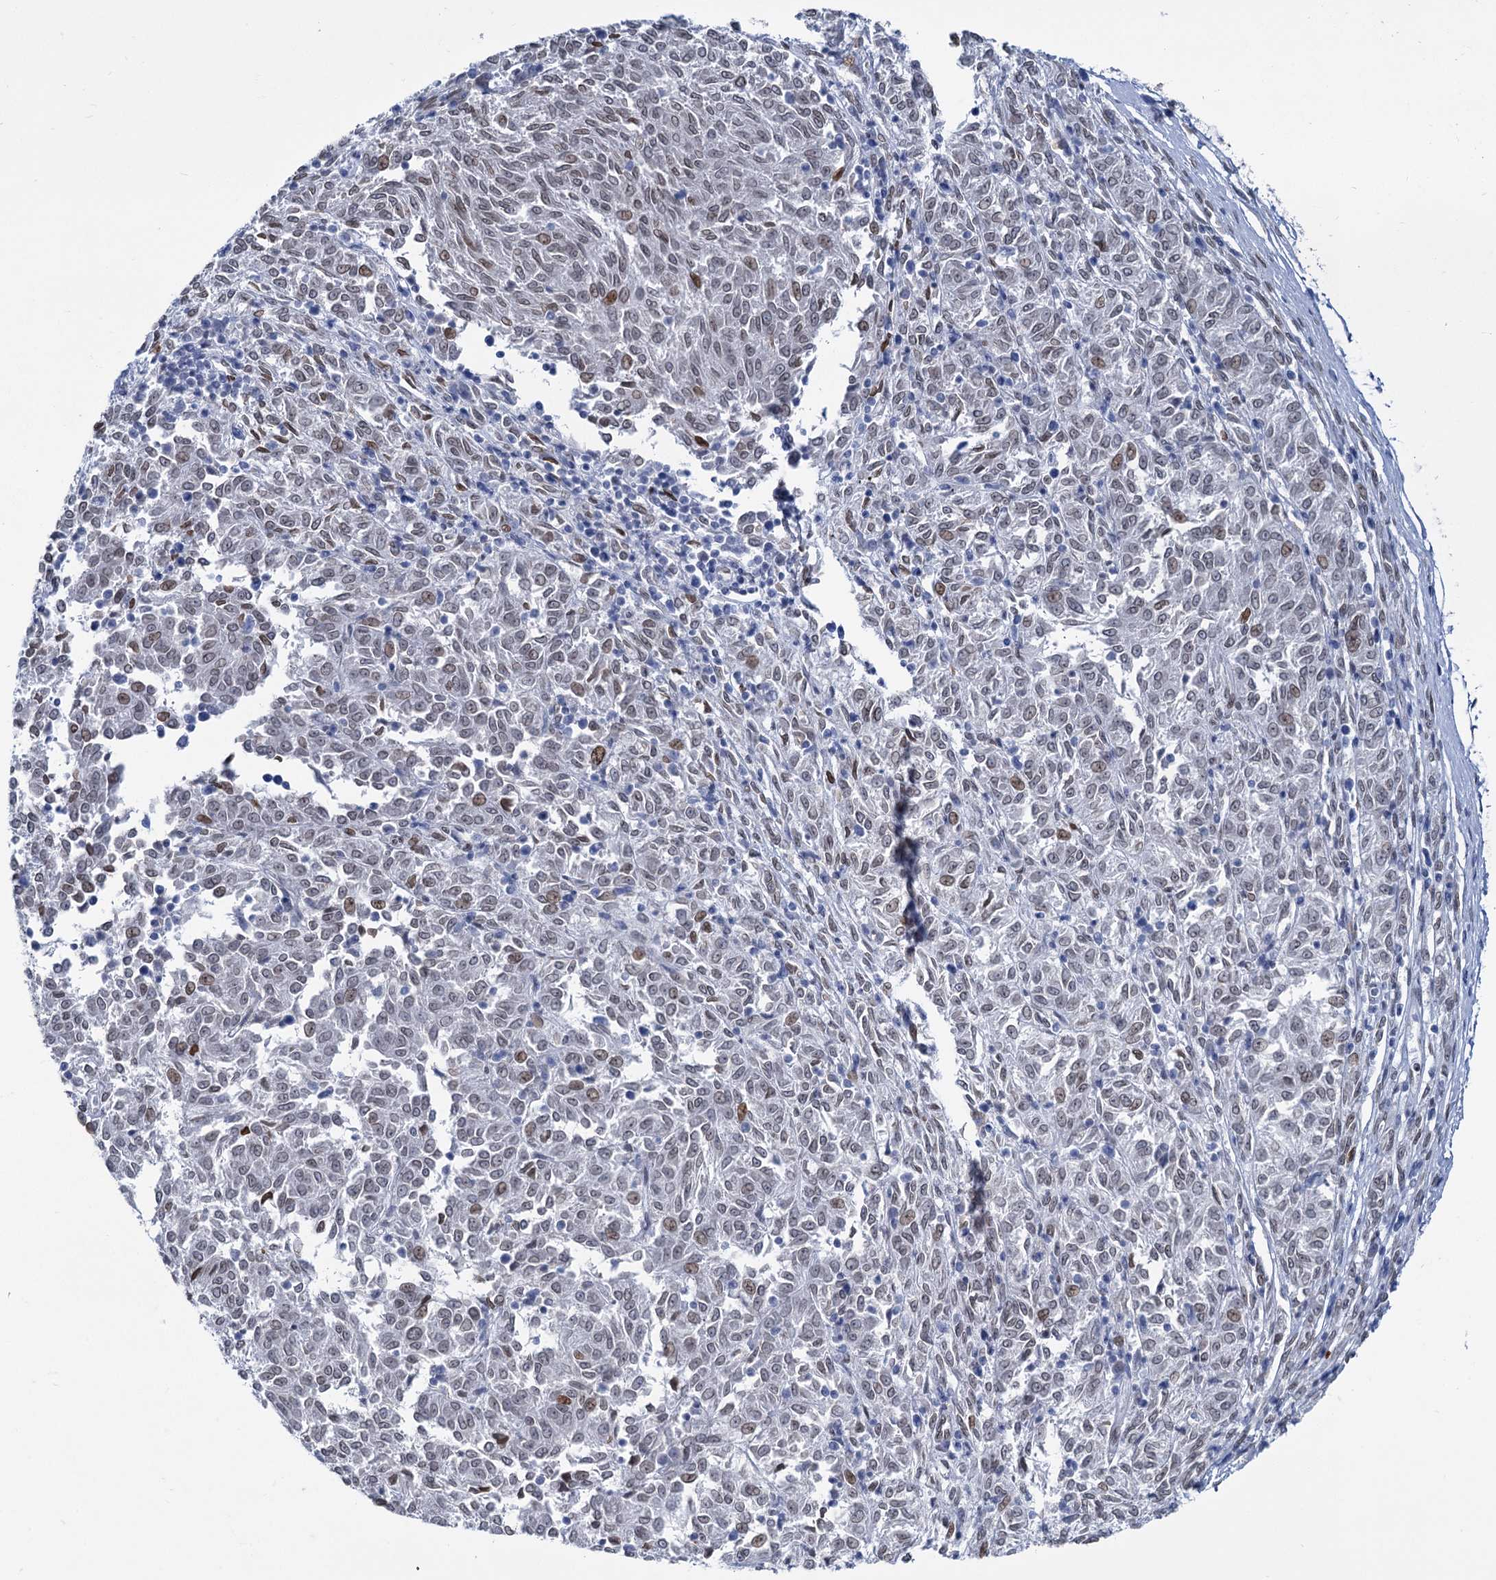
{"staining": {"intensity": "moderate", "quantity": "25%-75%", "location": "nuclear"}, "tissue": "melanoma", "cell_type": "Tumor cells", "image_type": "cancer", "snomed": [{"axis": "morphology", "description": "Malignant melanoma, NOS"}, {"axis": "topography", "description": "Skin"}], "caption": "A micrograph of human malignant melanoma stained for a protein exhibits moderate nuclear brown staining in tumor cells.", "gene": "PRSS35", "patient": {"sex": "female", "age": 72}}